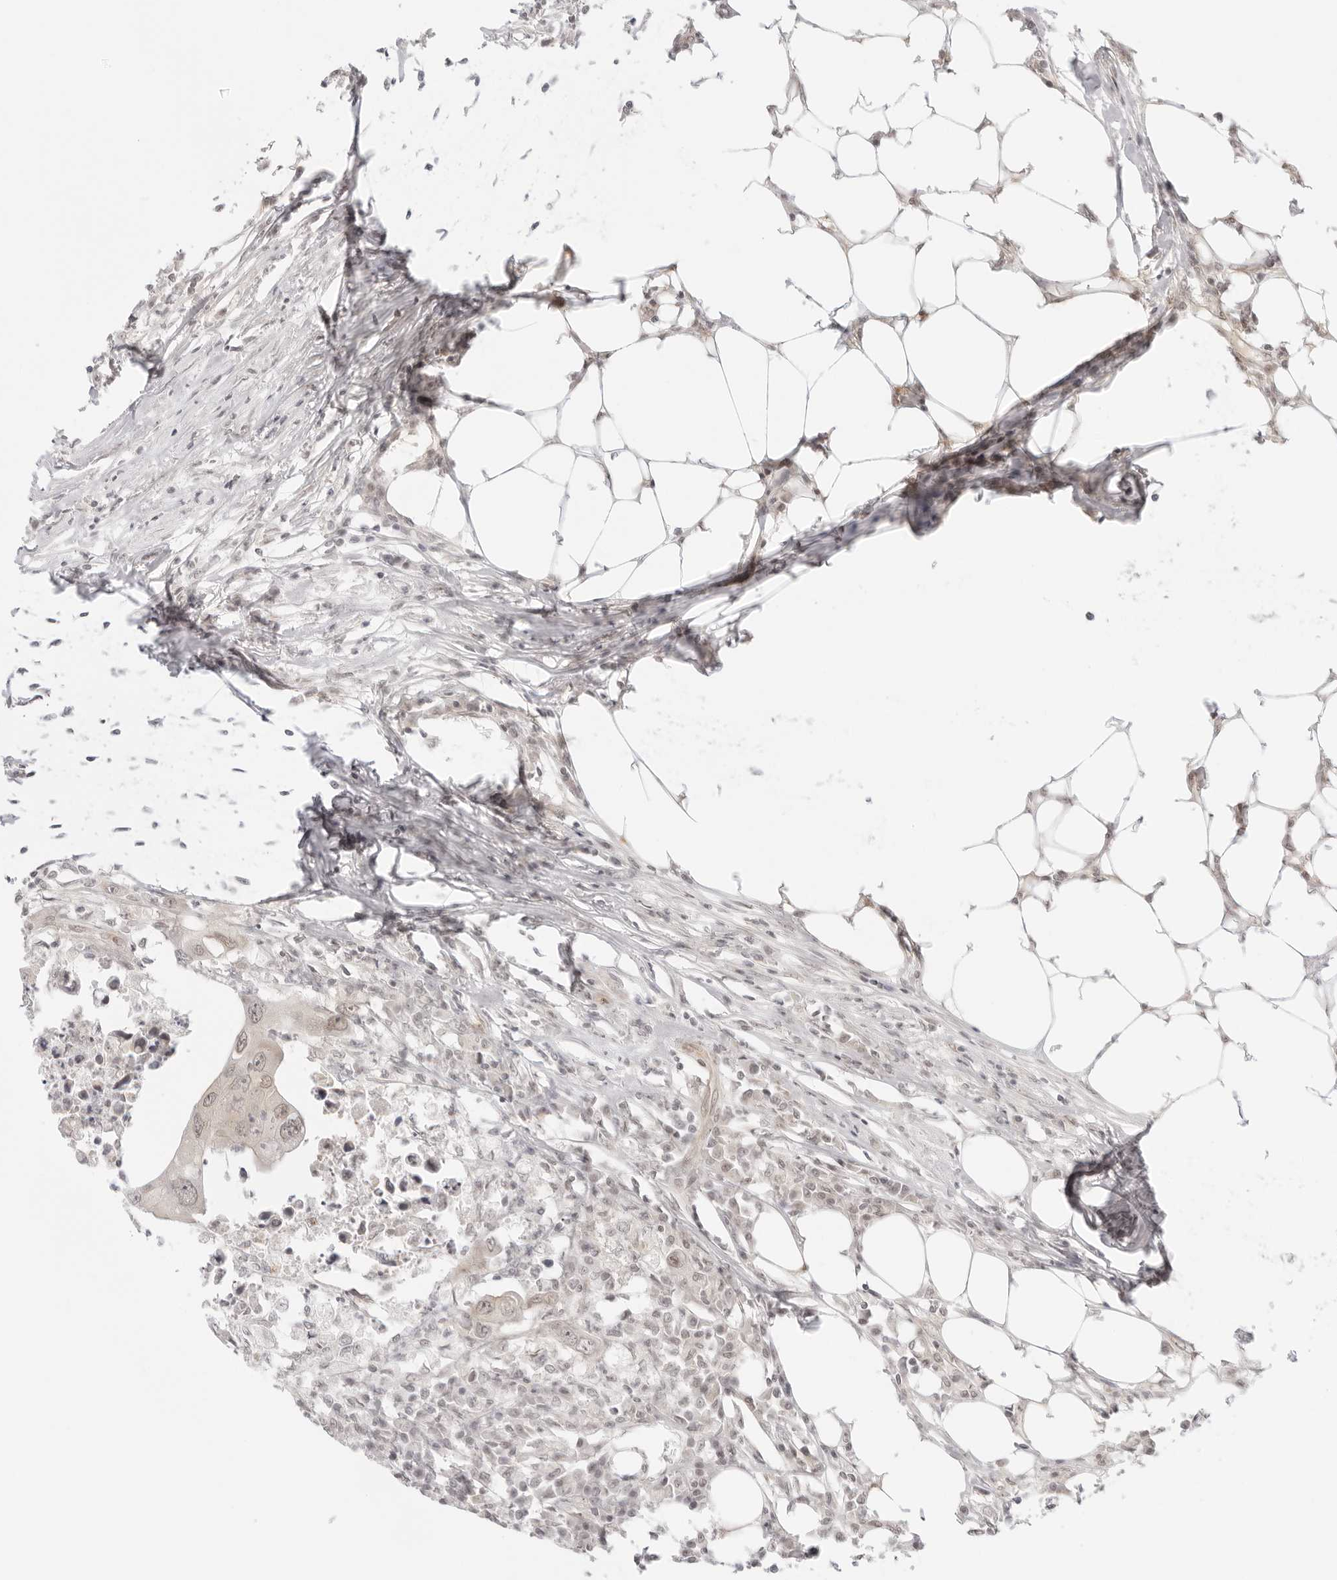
{"staining": {"intensity": "weak", "quantity": "<25%", "location": "nuclear"}, "tissue": "colorectal cancer", "cell_type": "Tumor cells", "image_type": "cancer", "snomed": [{"axis": "morphology", "description": "Adenocarcinoma, NOS"}, {"axis": "topography", "description": "Colon"}], "caption": "The IHC photomicrograph has no significant positivity in tumor cells of colorectal cancer (adenocarcinoma) tissue.", "gene": "MED18", "patient": {"sex": "male", "age": 71}}